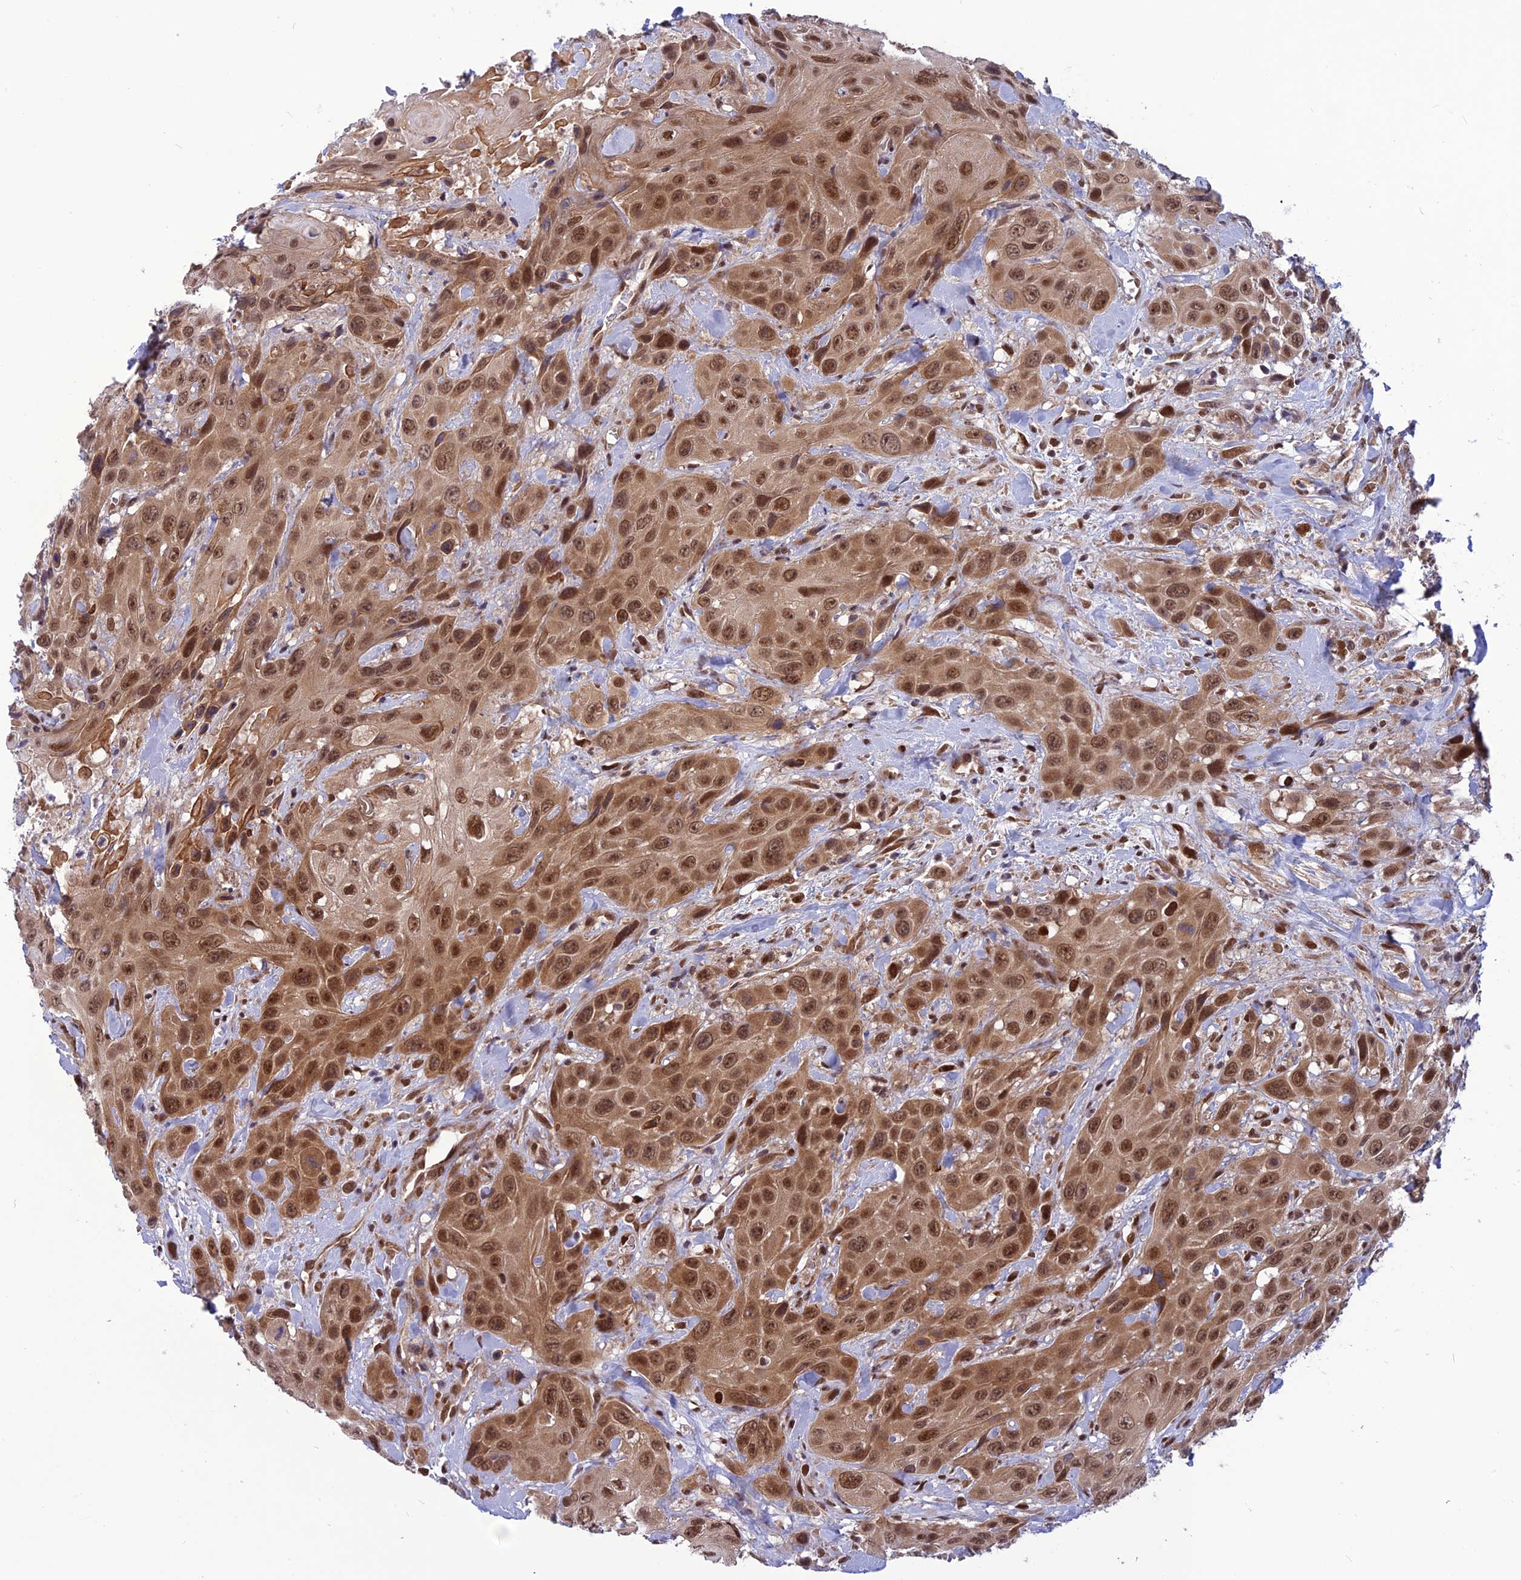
{"staining": {"intensity": "moderate", "quantity": ">75%", "location": "cytoplasmic/membranous,nuclear"}, "tissue": "head and neck cancer", "cell_type": "Tumor cells", "image_type": "cancer", "snomed": [{"axis": "morphology", "description": "Squamous cell carcinoma, NOS"}, {"axis": "topography", "description": "Head-Neck"}], "caption": "There is medium levels of moderate cytoplasmic/membranous and nuclear staining in tumor cells of squamous cell carcinoma (head and neck), as demonstrated by immunohistochemical staining (brown color).", "gene": "RTRAF", "patient": {"sex": "male", "age": 81}}